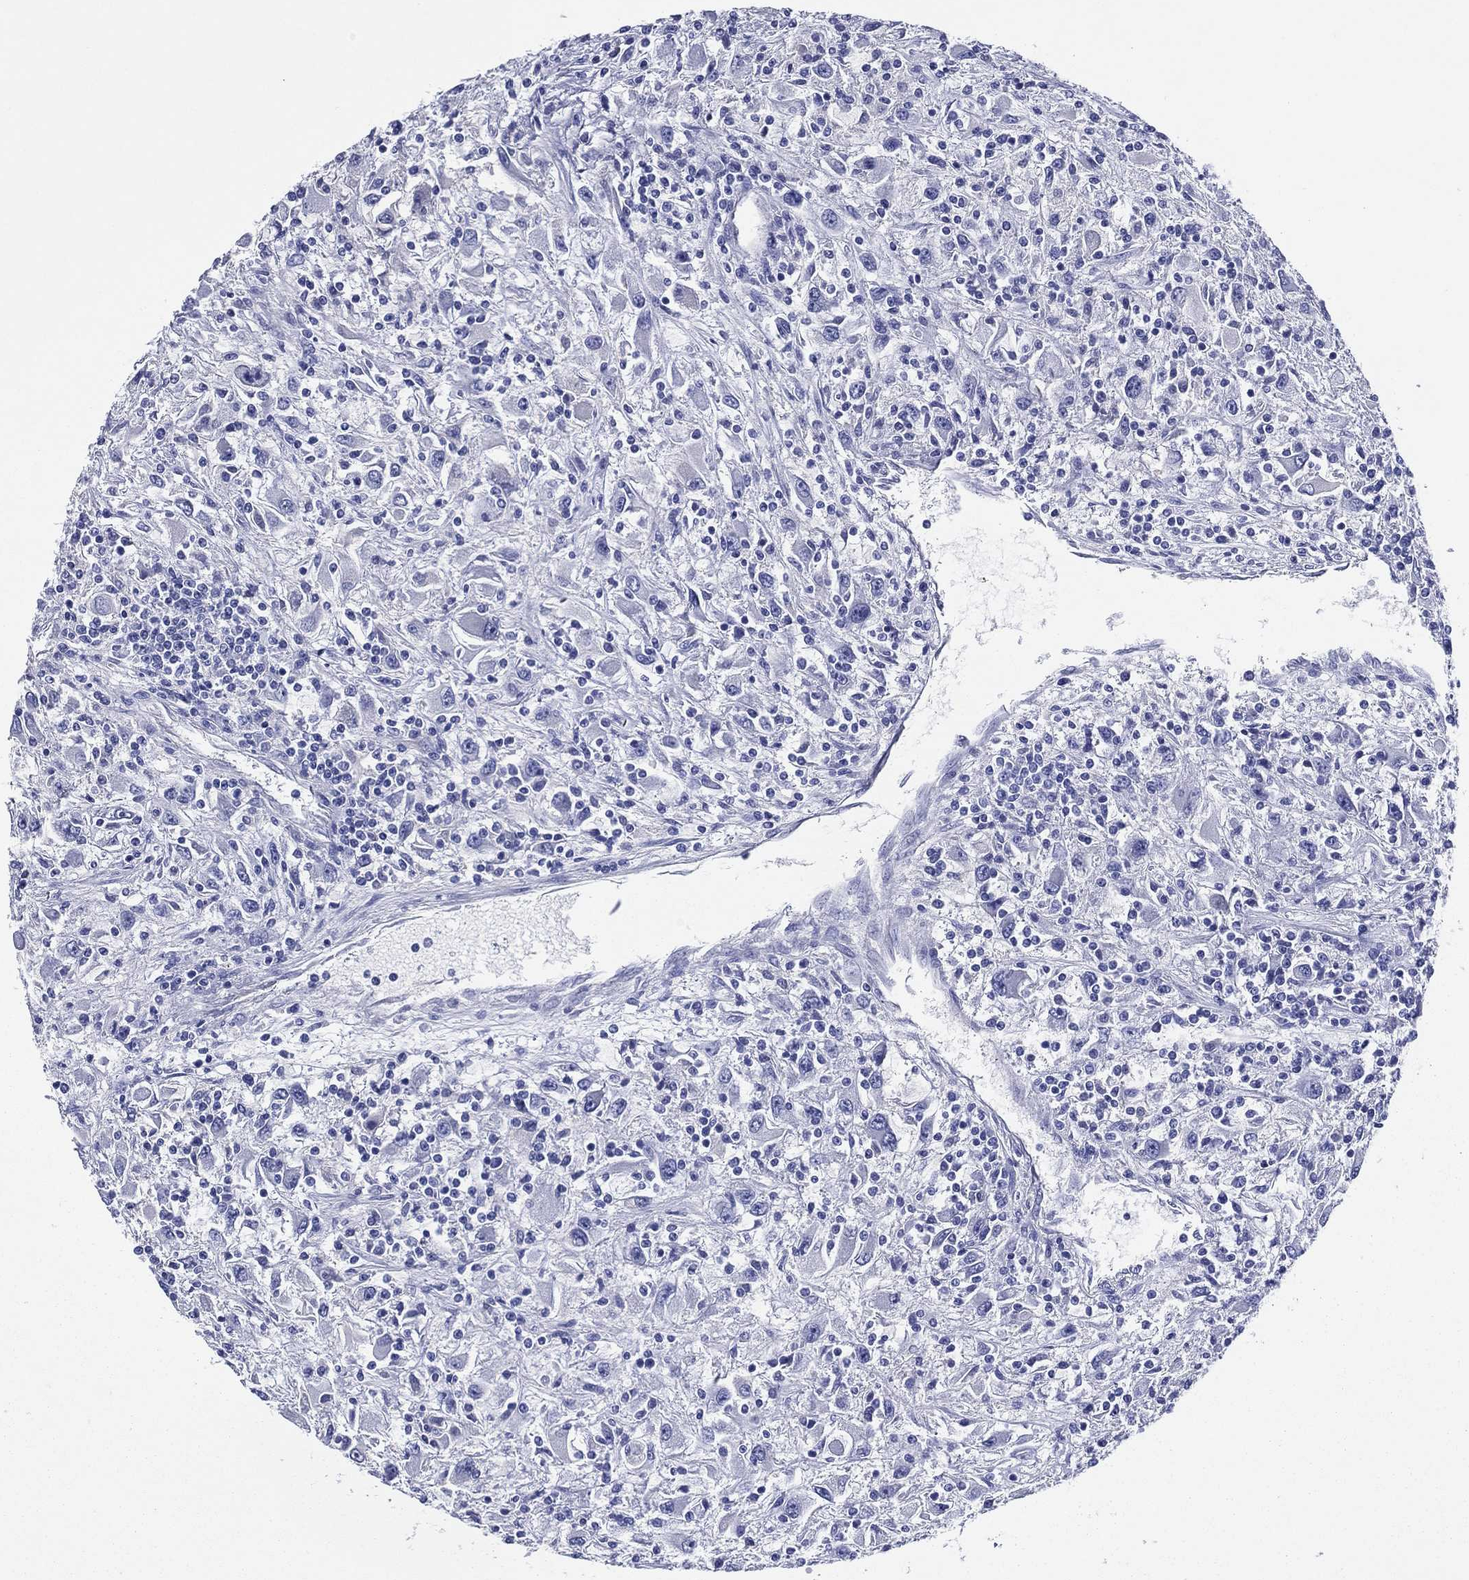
{"staining": {"intensity": "negative", "quantity": "none", "location": "none"}, "tissue": "renal cancer", "cell_type": "Tumor cells", "image_type": "cancer", "snomed": [{"axis": "morphology", "description": "Adenocarcinoma, NOS"}, {"axis": "topography", "description": "Kidney"}], "caption": "Tumor cells show no significant positivity in renal cancer.", "gene": "ACE2", "patient": {"sex": "female", "age": 67}}